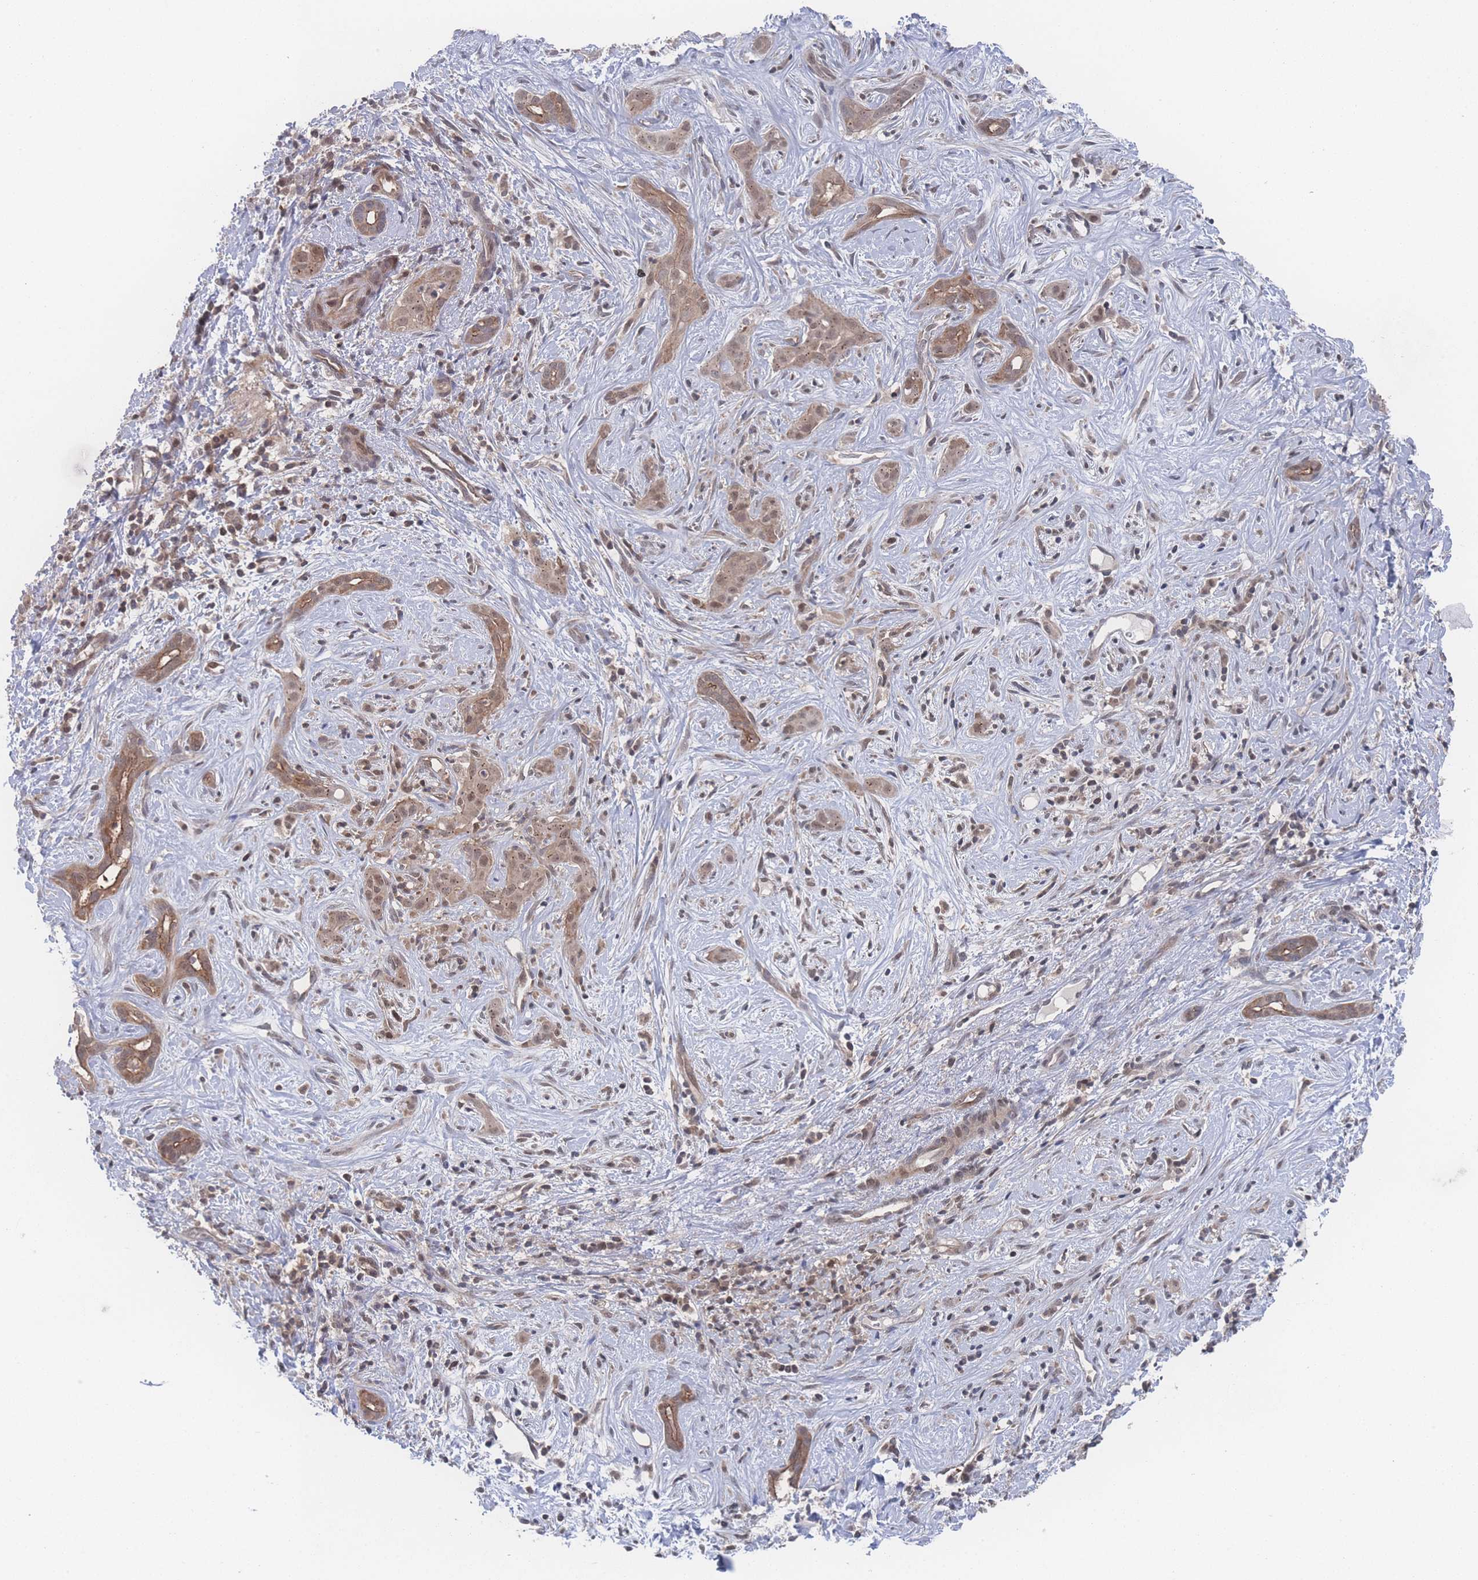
{"staining": {"intensity": "weak", "quantity": "<25%", "location": "cytoplasmic/membranous"}, "tissue": "liver cancer", "cell_type": "Tumor cells", "image_type": "cancer", "snomed": [{"axis": "morphology", "description": "Cholangiocarcinoma"}, {"axis": "topography", "description": "Liver"}], "caption": "Liver cholangiocarcinoma was stained to show a protein in brown. There is no significant positivity in tumor cells.", "gene": "PSMA1", "patient": {"sex": "male", "age": 67}}